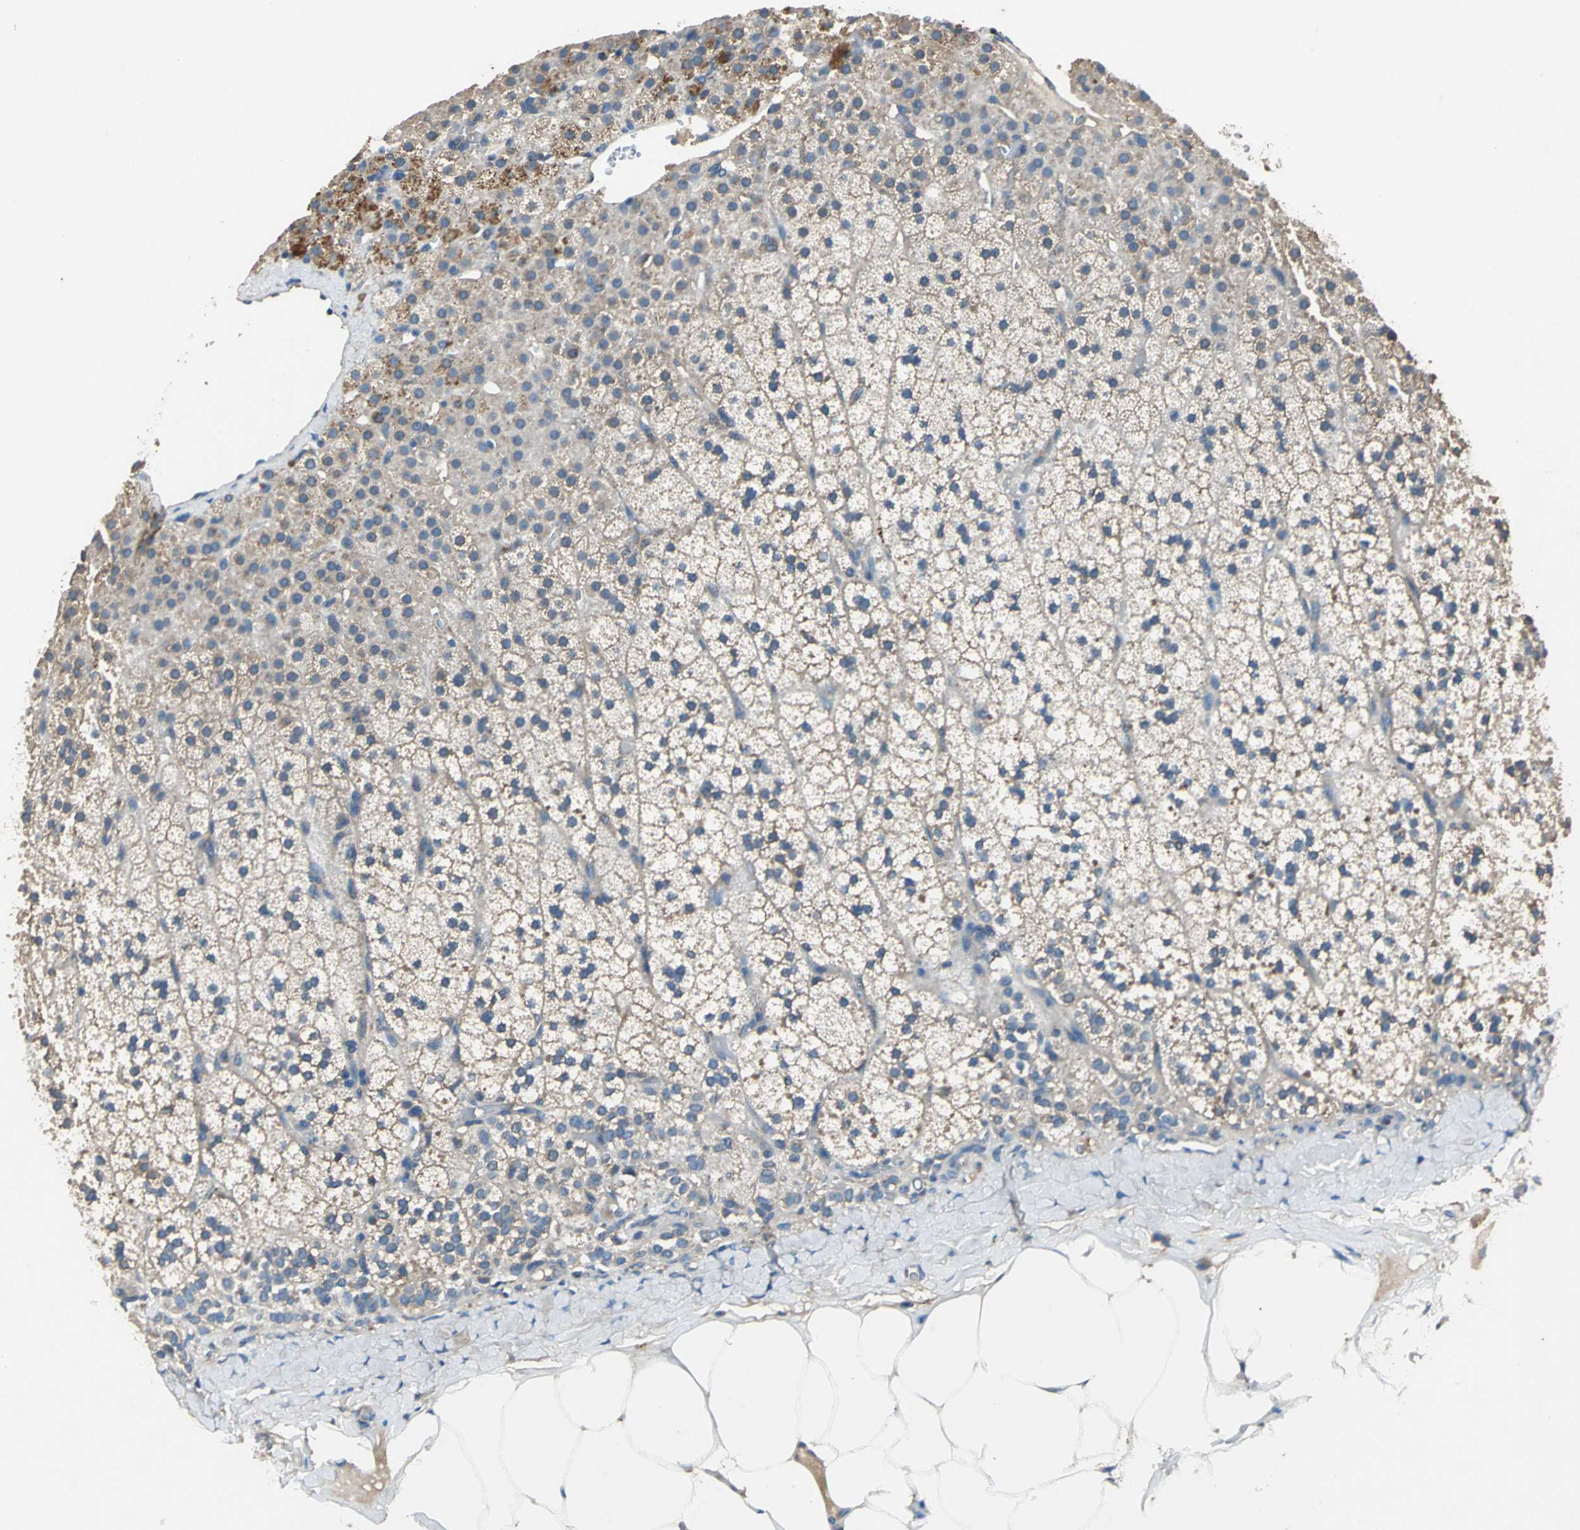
{"staining": {"intensity": "weak", "quantity": ">75%", "location": "cytoplasmic/membranous"}, "tissue": "adrenal gland", "cell_type": "Glandular cells", "image_type": "normal", "snomed": [{"axis": "morphology", "description": "Normal tissue, NOS"}, {"axis": "topography", "description": "Adrenal gland"}], "caption": "Unremarkable adrenal gland exhibits weak cytoplasmic/membranous staining in about >75% of glandular cells, visualized by immunohistochemistry.", "gene": "HEPH", "patient": {"sex": "male", "age": 35}}